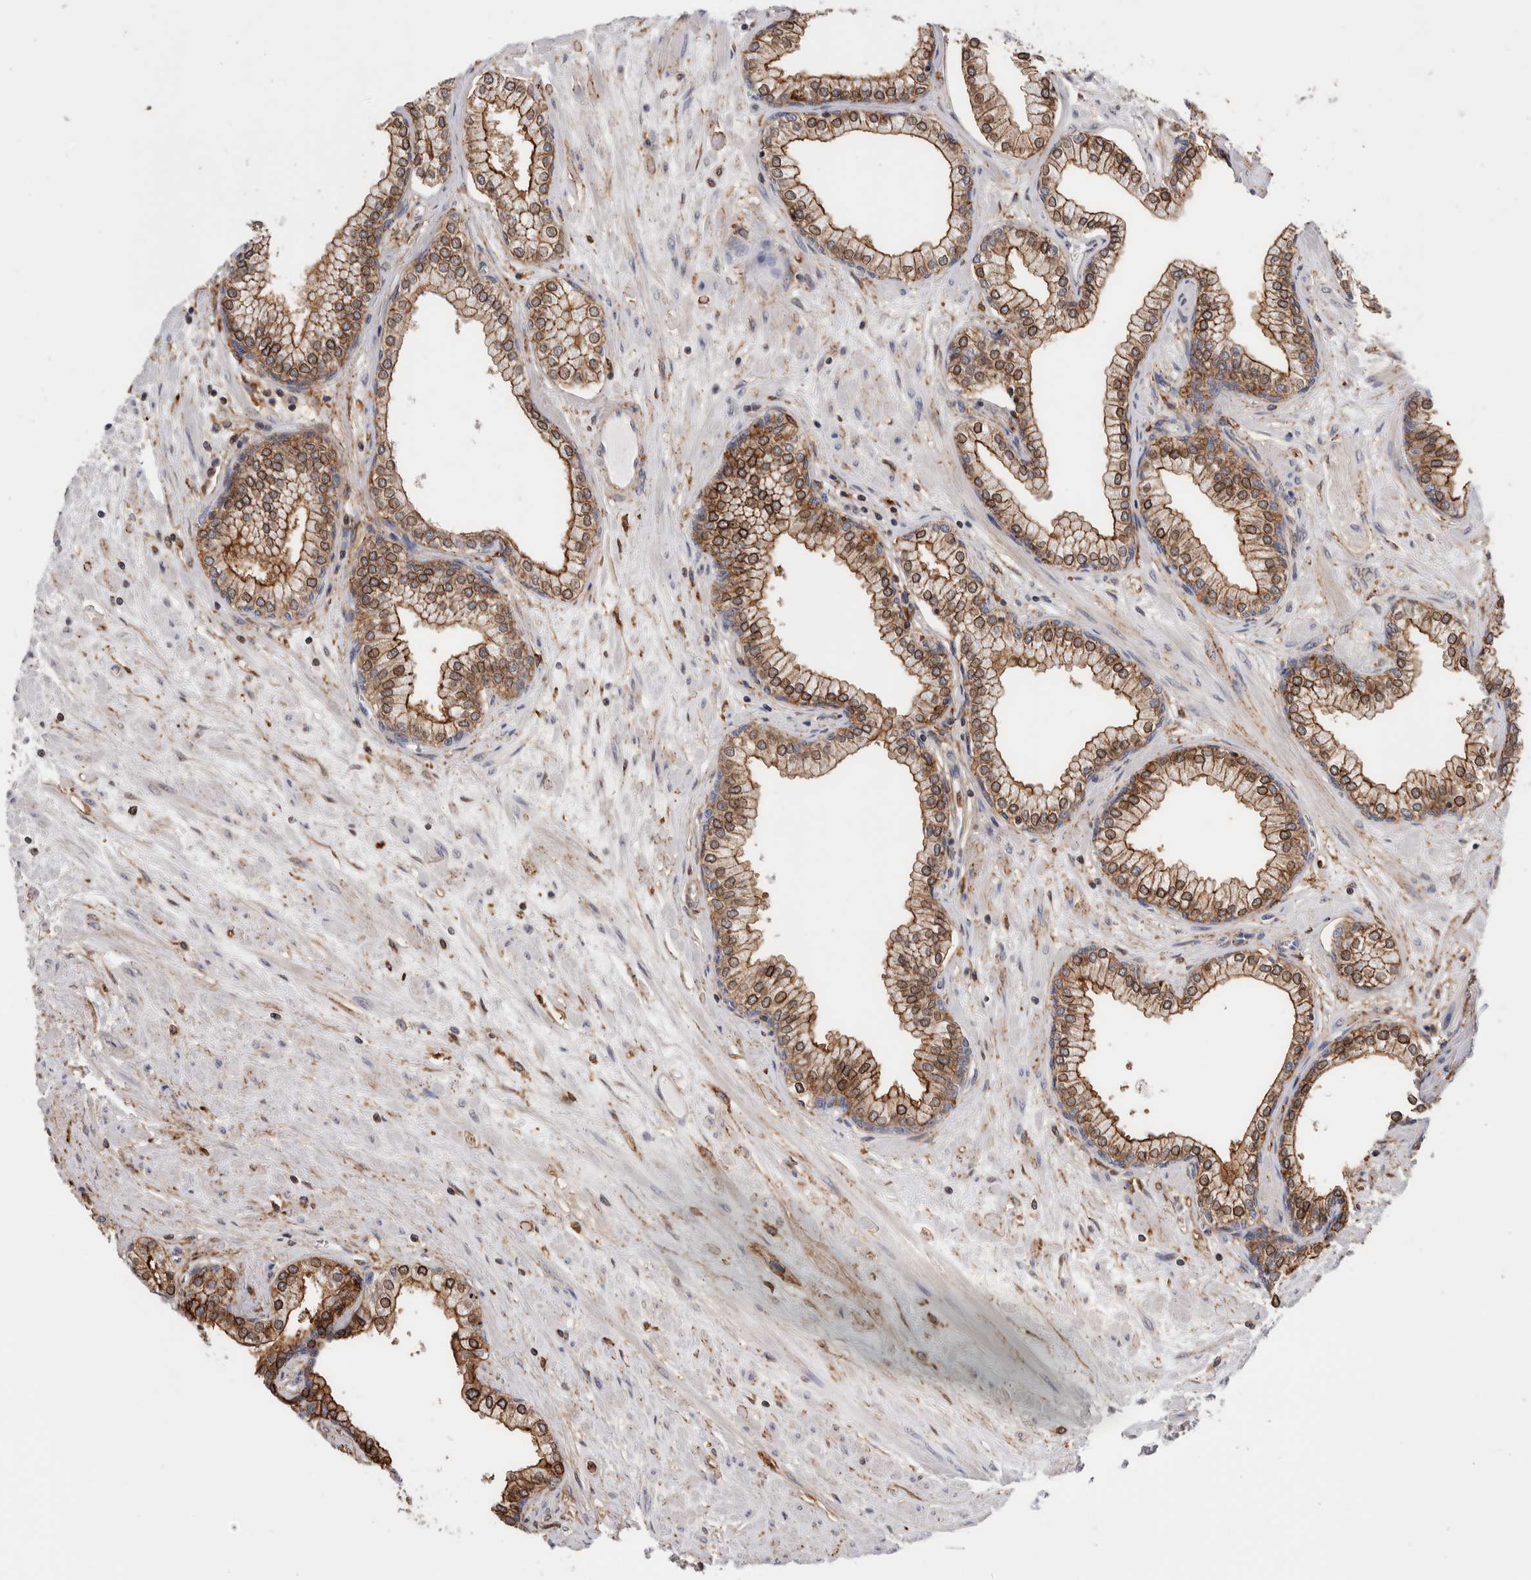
{"staining": {"intensity": "moderate", "quantity": ">75%", "location": "cytoplasmic/membranous,nuclear"}, "tissue": "prostate", "cell_type": "Glandular cells", "image_type": "normal", "snomed": [{"axis": "morphology", "description": "Normal tissue, NOS"}, {"axis": "morphology", "description": "Urothelial carcinoma, Low grade"}, {"axis": "topography", "description": "Urinary bladder"}, {"axis": "topography", "description": "Prostate"}], "caption": "Immunohistochemical staining of benign human prostate exhibits moderate cytoplasmic/membranous,nuclear protein staining in about >75% of glandular cells.", "gene": "CCDC88B", "patient": {"sex": "male", "age": 60}}